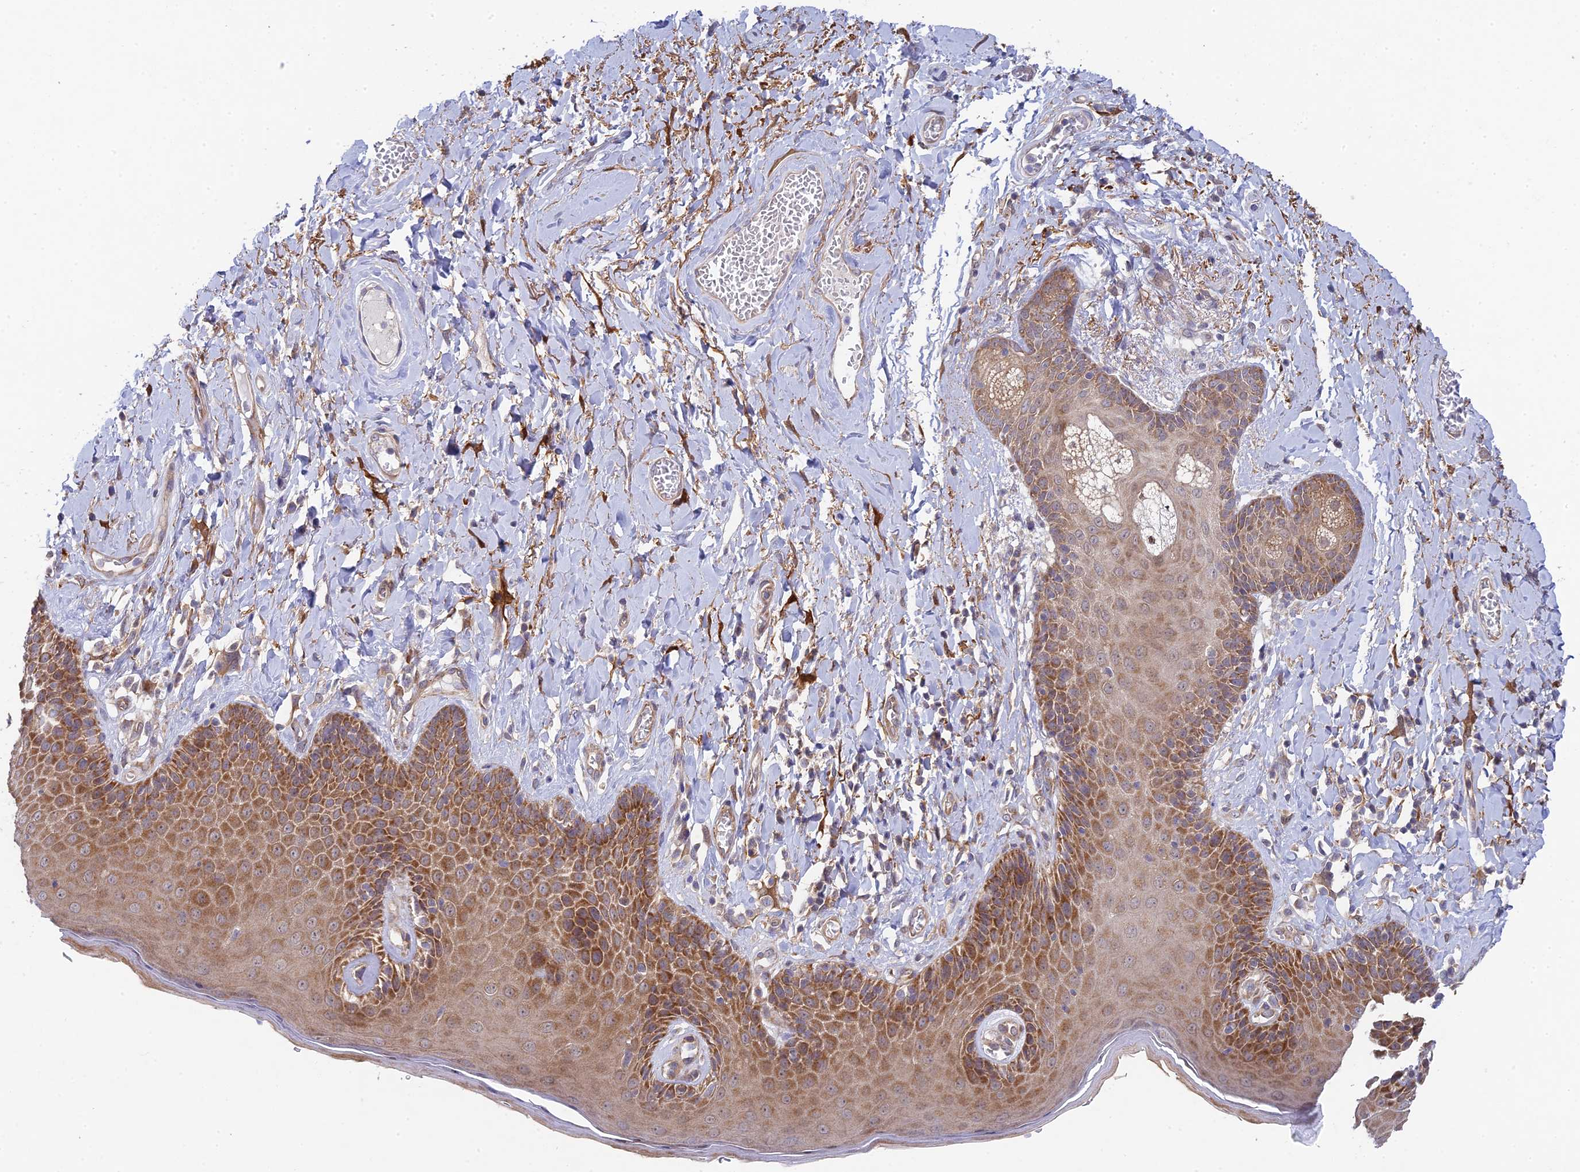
{"staining": {"intensity": "moderate", "quantity": ">75%", "location": "cytoplasmic/membranous"}, "tissue": "skin", "cell_type": "Epidermal cells", "image_type": "normal", "snomed": [{"axis": "morphology", "description": "Normal tissue, NOS"}, {"axis": "topography", "description": "Anal"}], "caption": "Immunohistochemical staining of normal human skin reveals medium levels of moderate cytoplasmic/membranous expression in approximately >75% of epidermal cells. (IHC, brightfield microscopy, high magnification).", "gene": "INCA1", "patient": {"sex": "male", "age": 69}}